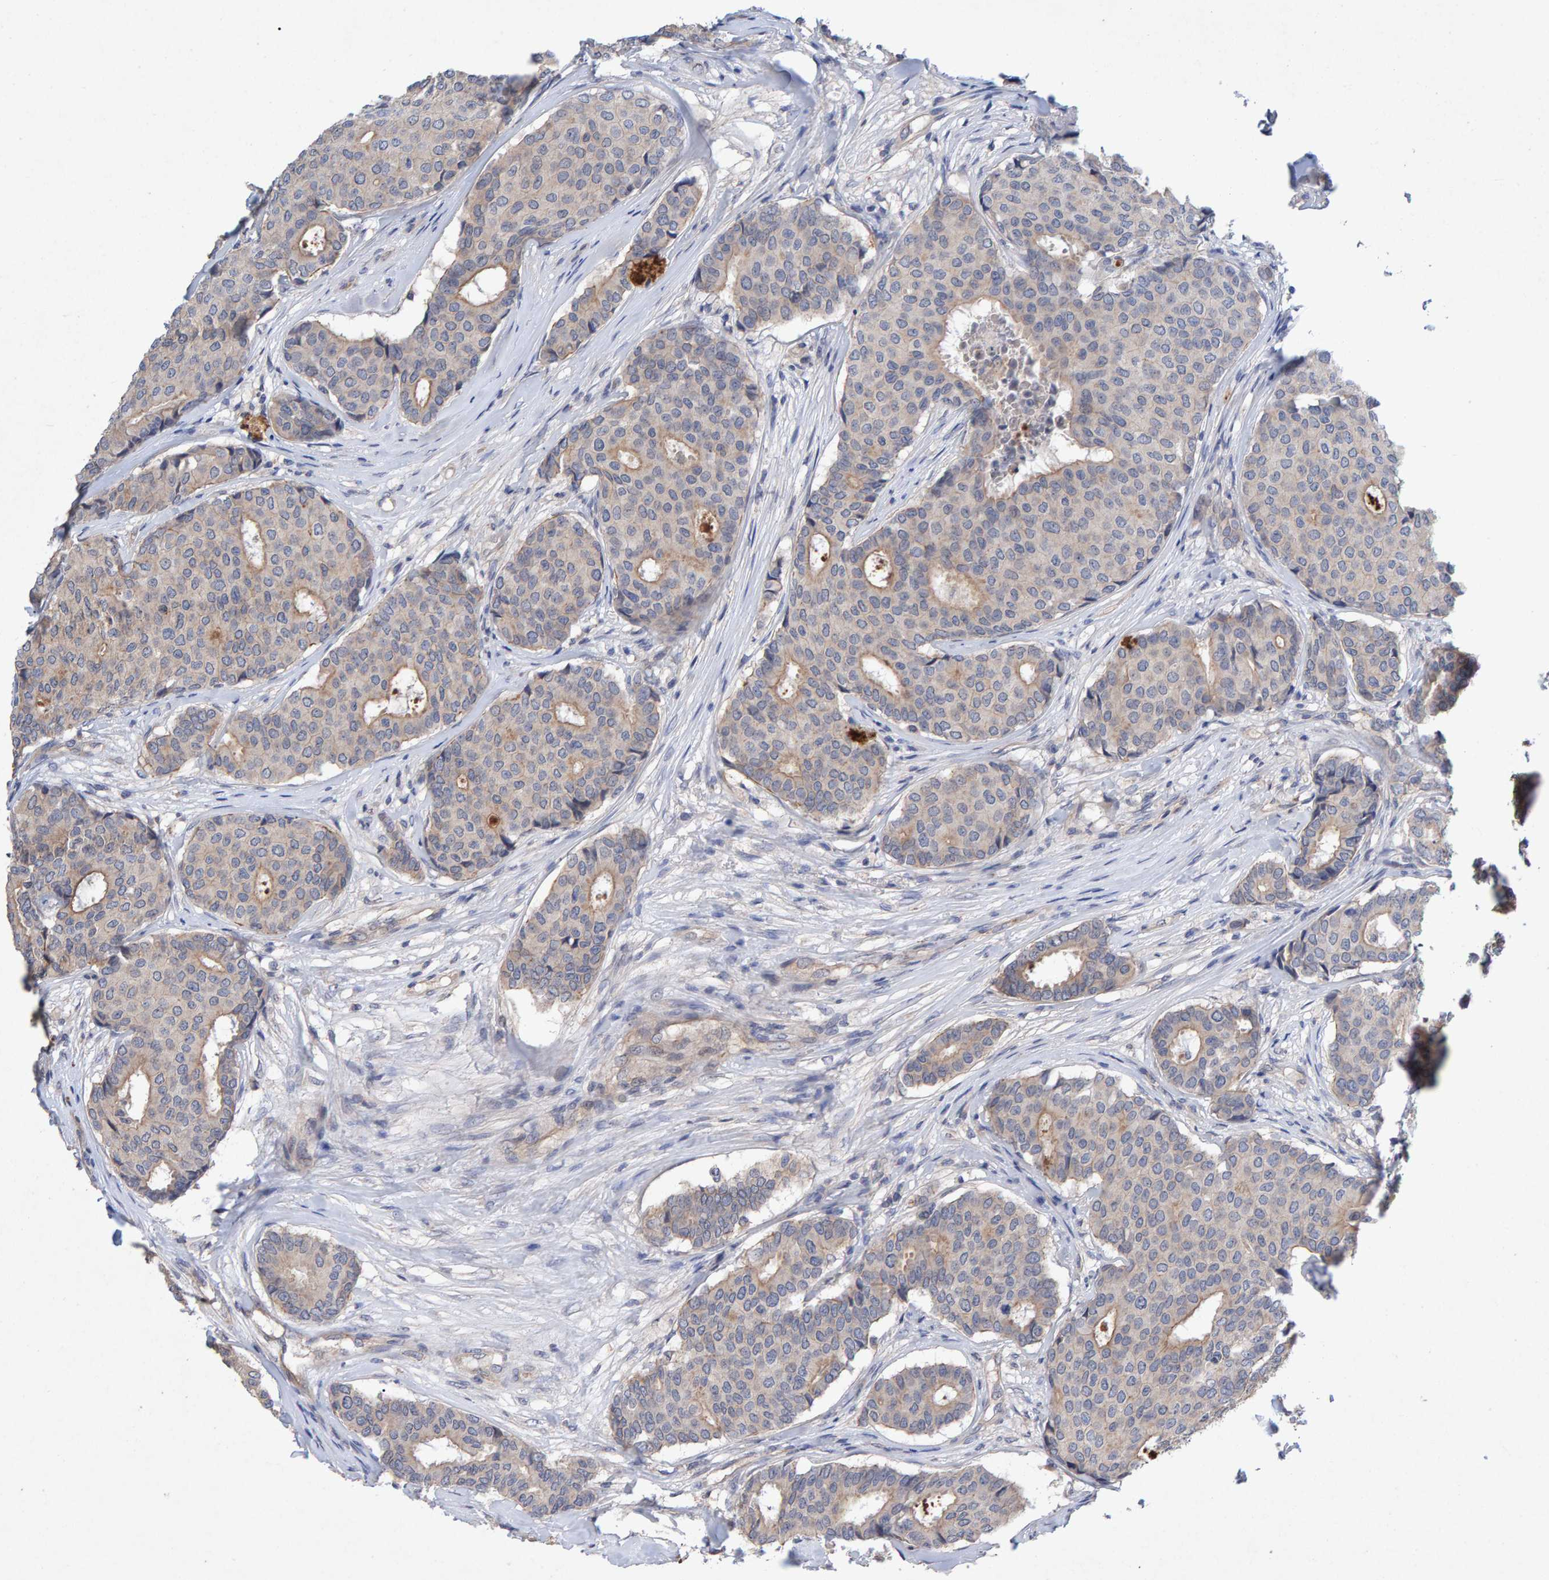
{"staining": {"intensity": "weak", "quantity": "25%-75%", "location": "cytoplasmic/membranous"}, "tissue": "breast cancer", "cell_type": "Tumor cells", "image_type": "cancer", "snomed": [{"axis": "morphology", "description": "Duct carcinoma"}, {"axis": "topography", "description": "Breast"}], "caption": "This micrograph demonstrates immunohistochemistry (IHC) staining of human breast invasive ductal carcinoma, with low weak cytoplasmic/membranous staining in about 25%-75% of tumor cells.", "gene": "EFR3A", "patient": {"sex": "female", "age": 75}}